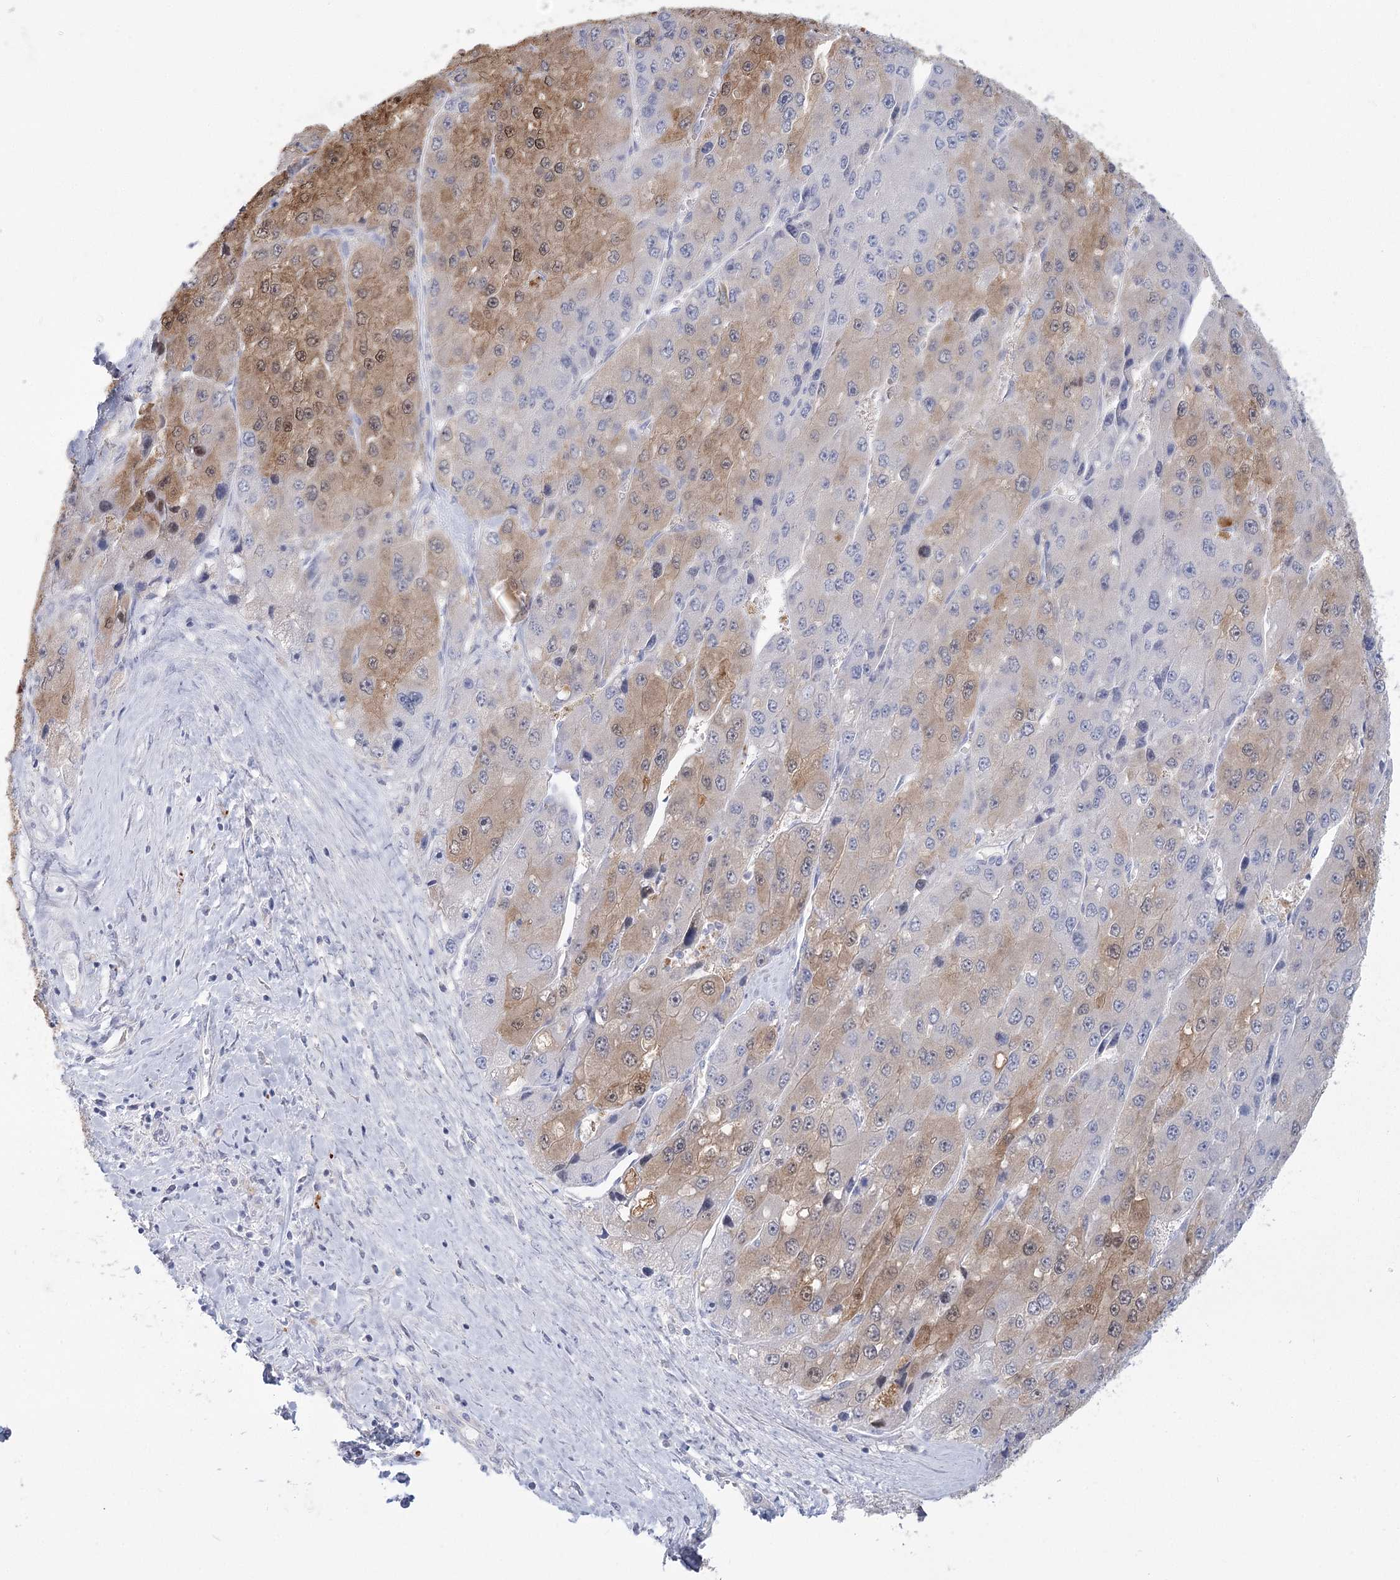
{"staining": {"intensity": "weak", "quantity": "25%-75%", "location": "cytoplasmic/membranous"}, "tissue": "liver cancer", "cell_type": "Tumor cells", "image_type": "cancer", "snomed": [{"axis": "morphology", "description": "Carcinoma, Hepatocellular, NOS"}, {"axis": "topography", "description": "Liver"}], "caption": "The histopathology image demonstrates a brown stain indicating the presence of a protein in the cytoplasmic/membranous of tumor cells in liver hepatocellular carcinoma.", "gene": "CNTLN", "patient": {"sex": "female", "age": 73}}